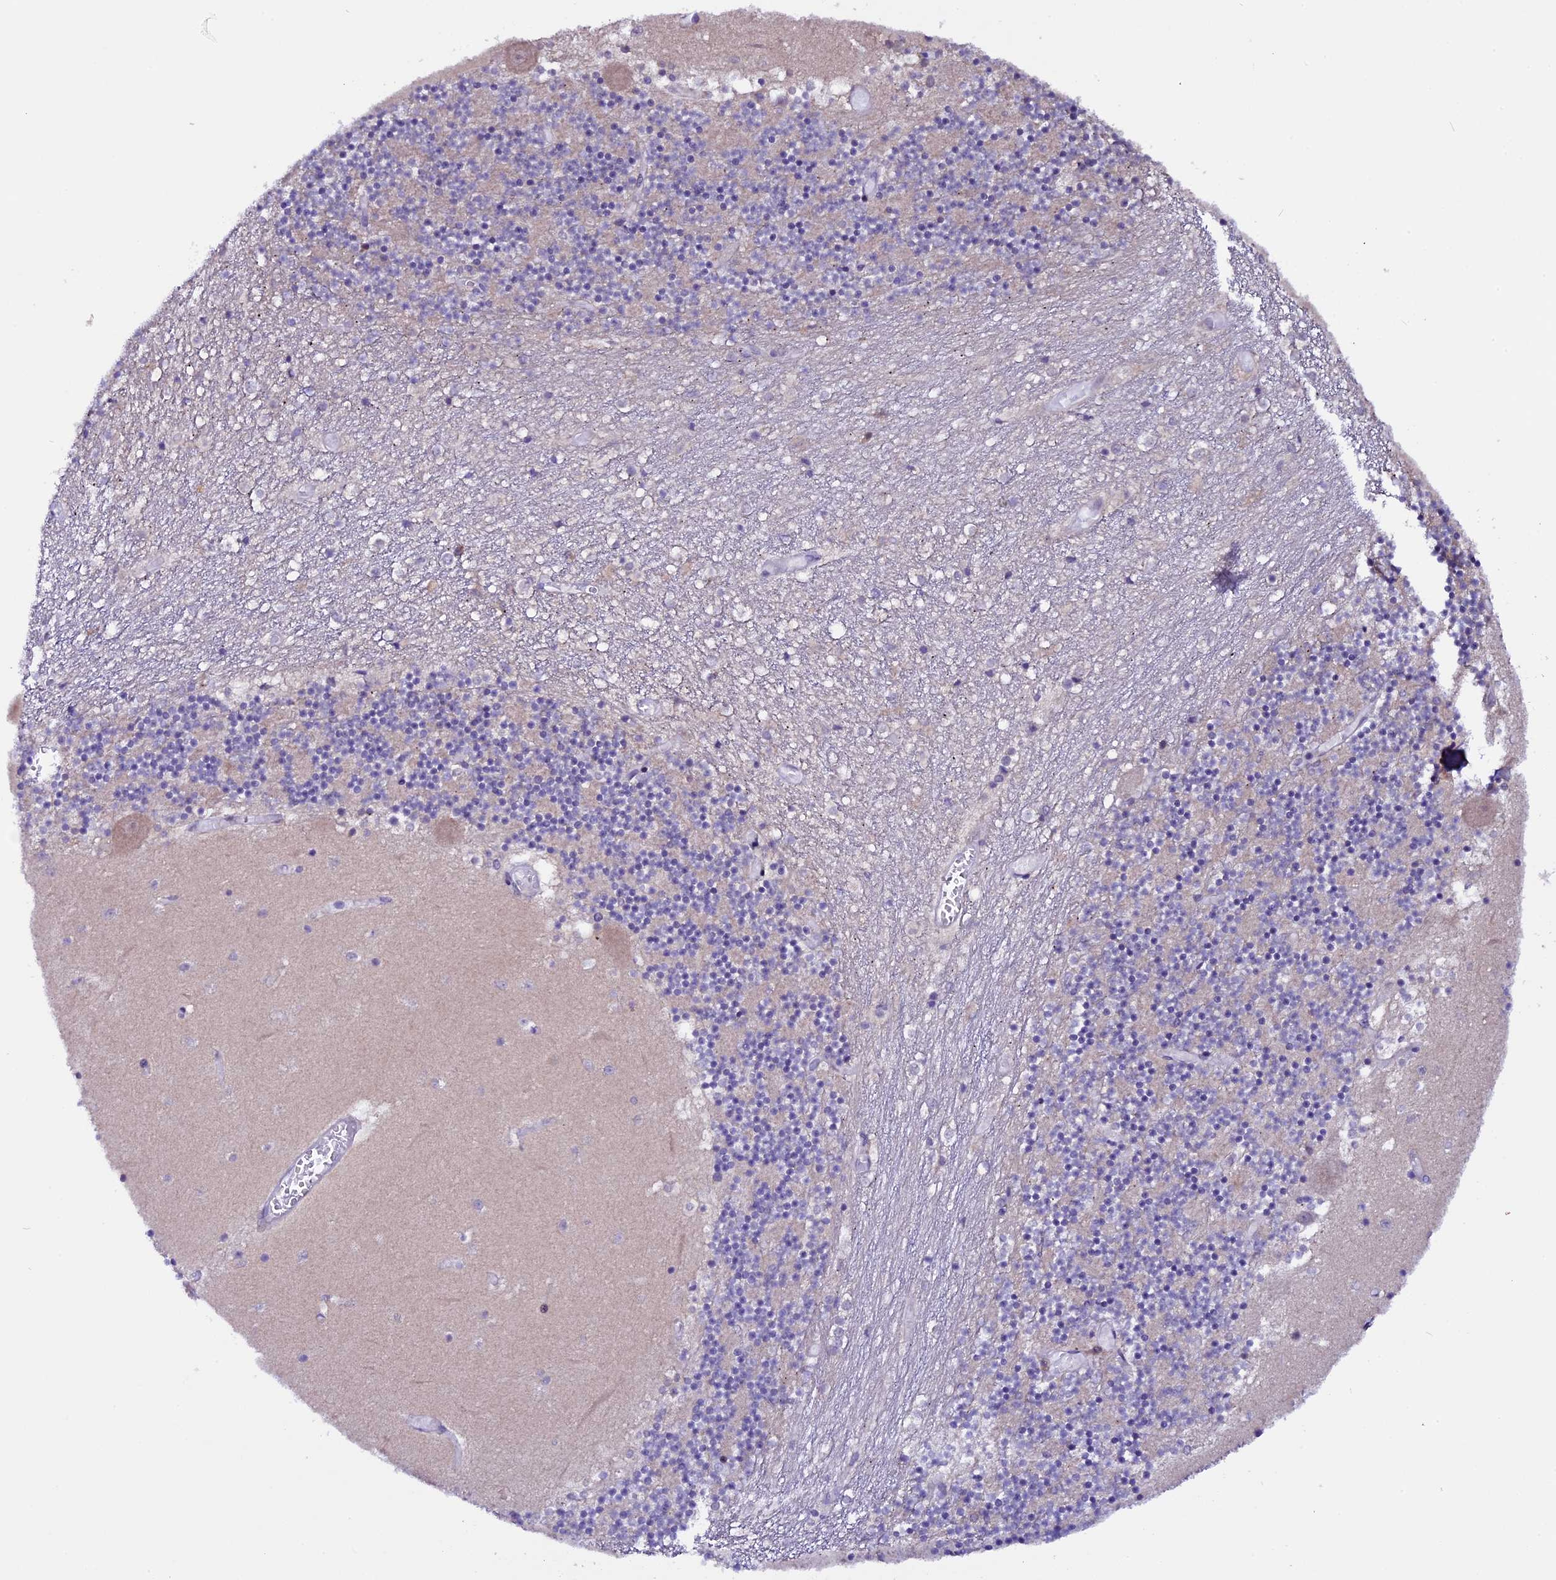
{"staining": {"intensity": "weak", "quantity": "25%-75%", "location": "cytoplasmic/membranous"}, "tissue": "cerebellum", "cell_type": "Cells in granular layer", "image_type": "normal", "snomed": [{"axis": "morphology", "description": "Normal tissue, NOS"}, {"axis": "topography", "description": "Cerebellum"}], "caption": "Normal cerebellum was stained to show a protein in brown. There is low levels of weak cytoplasmic/membranous positivity in approximately 25%-75% of cells in granular layer. (DAB (3,3'-diaminobenzidine) IHC with brightfield microscopy, high magnification).", "gene": "XKR7", "patient": {"sex": "female", "age": 28}}